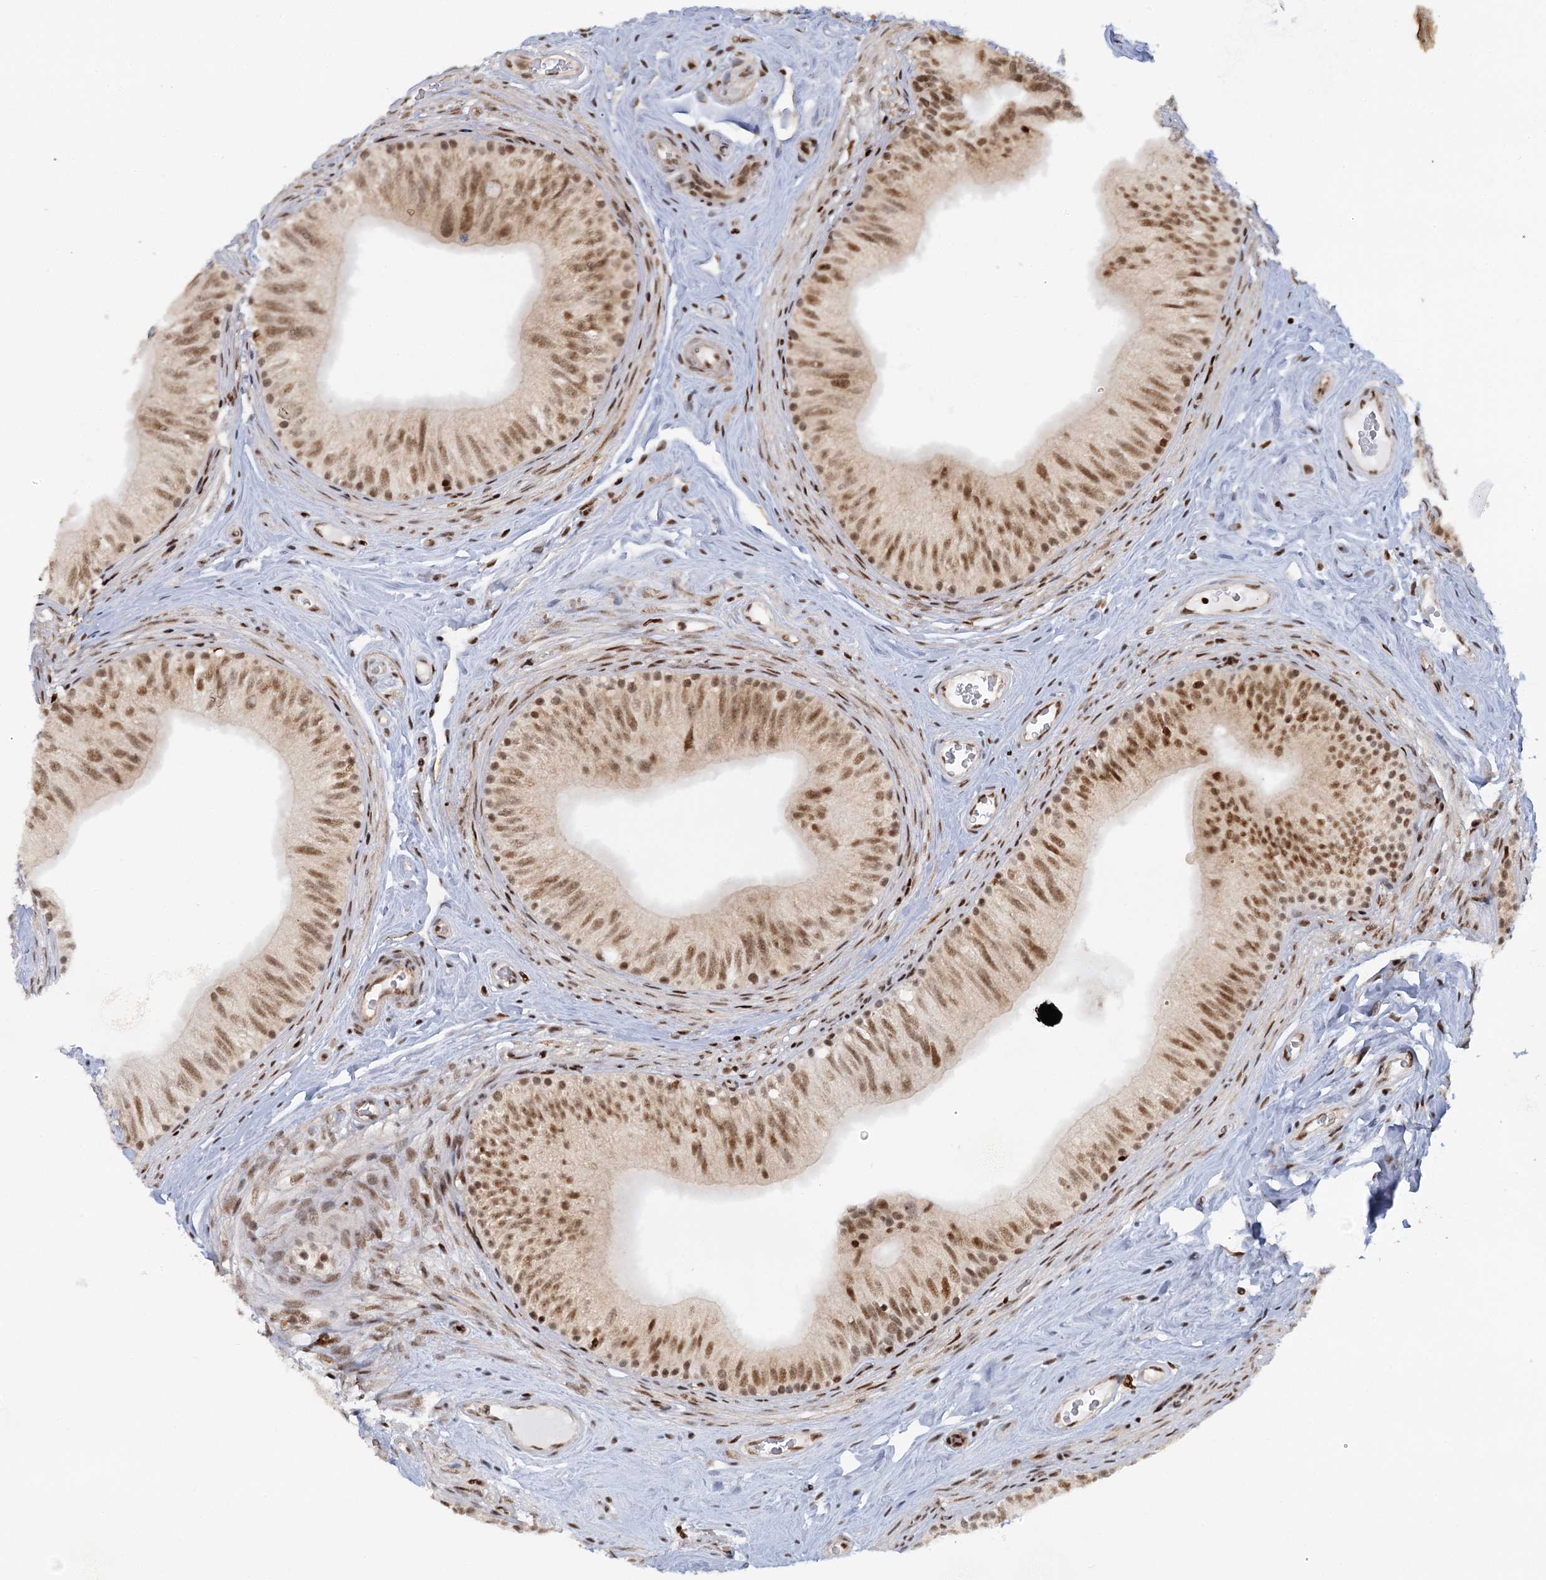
{"staining": {"intensity": "moderate", "quantity": ">75%", "location": "nuclear"}, "tissue": "epididymis", "cell_type": "Glandular cells", "image_type": "normal", "snomed": [{"axis": "morphology", "description": "Normal tissue, NOS"}, {"axis": "topography", "description": "Epididymis"}], "caption": "Moderate nuclear staining is appreciated in approximately >75% of glandular cells in benign epididymis.", "gene": "GPATCH11", "patient": {"sex": "male", "age": 46}}